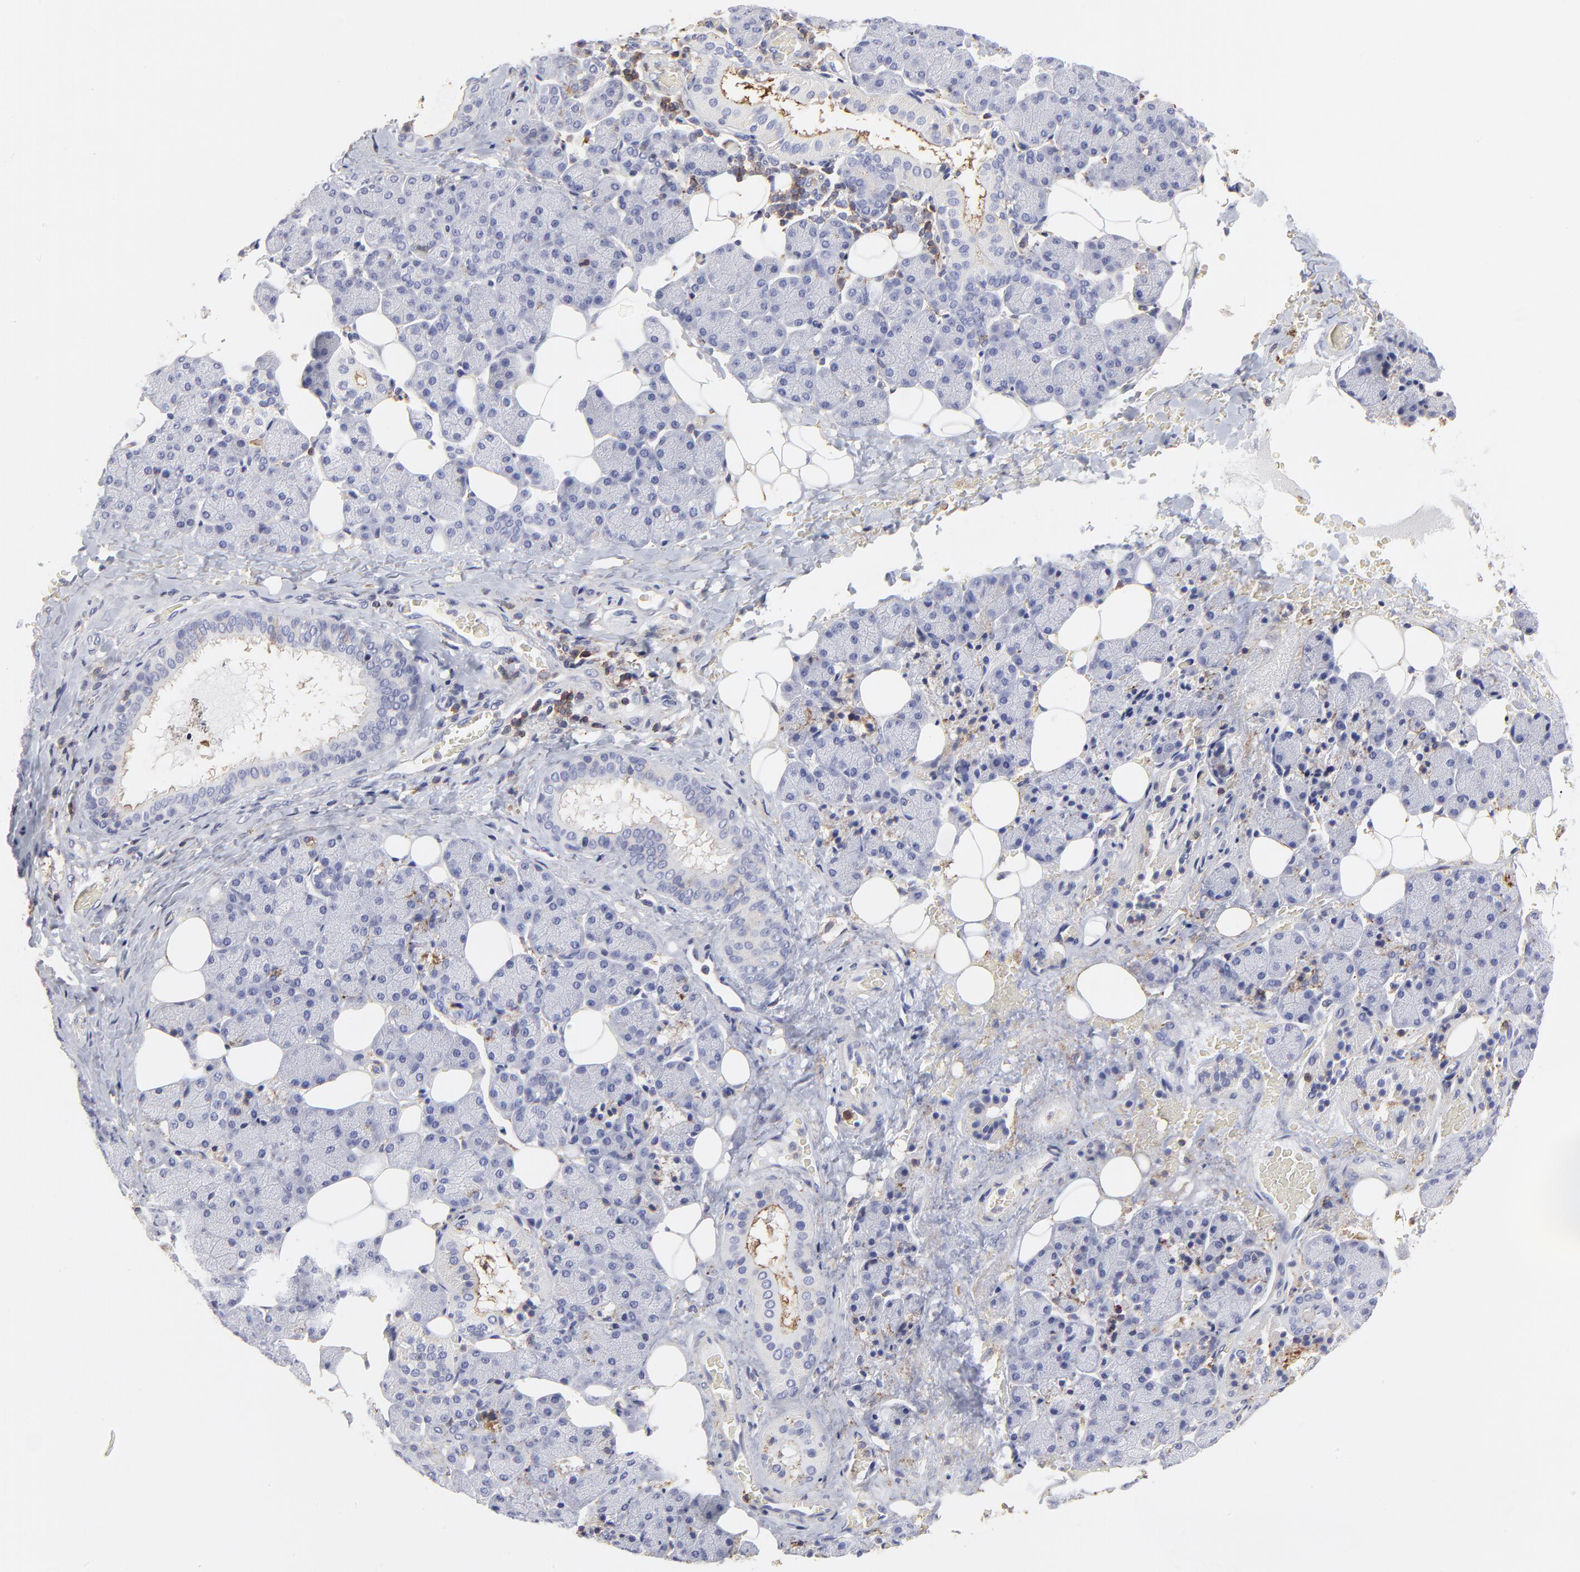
{"staining": {"intensity": "weak", "quantity": "<25%", "location": "cytoplasmic/membranous"}, "tissue": "salivary gland", "cell_type": "Glandular cells", "image_type": "normal", "snomed": [{"axis": "morphology", "description": "Normal tissue, NOS"}, {"axis": "topography", "description": "Lymph node"}, {"axis": "topography", "description": "Salivary gland"}], "caption": "This is an immunohistochemistry image of benign human salivary gland. There is no expression in glandular cells.", "gene": "ANXA6", "patient": {"sex": "male", "age": 8}}